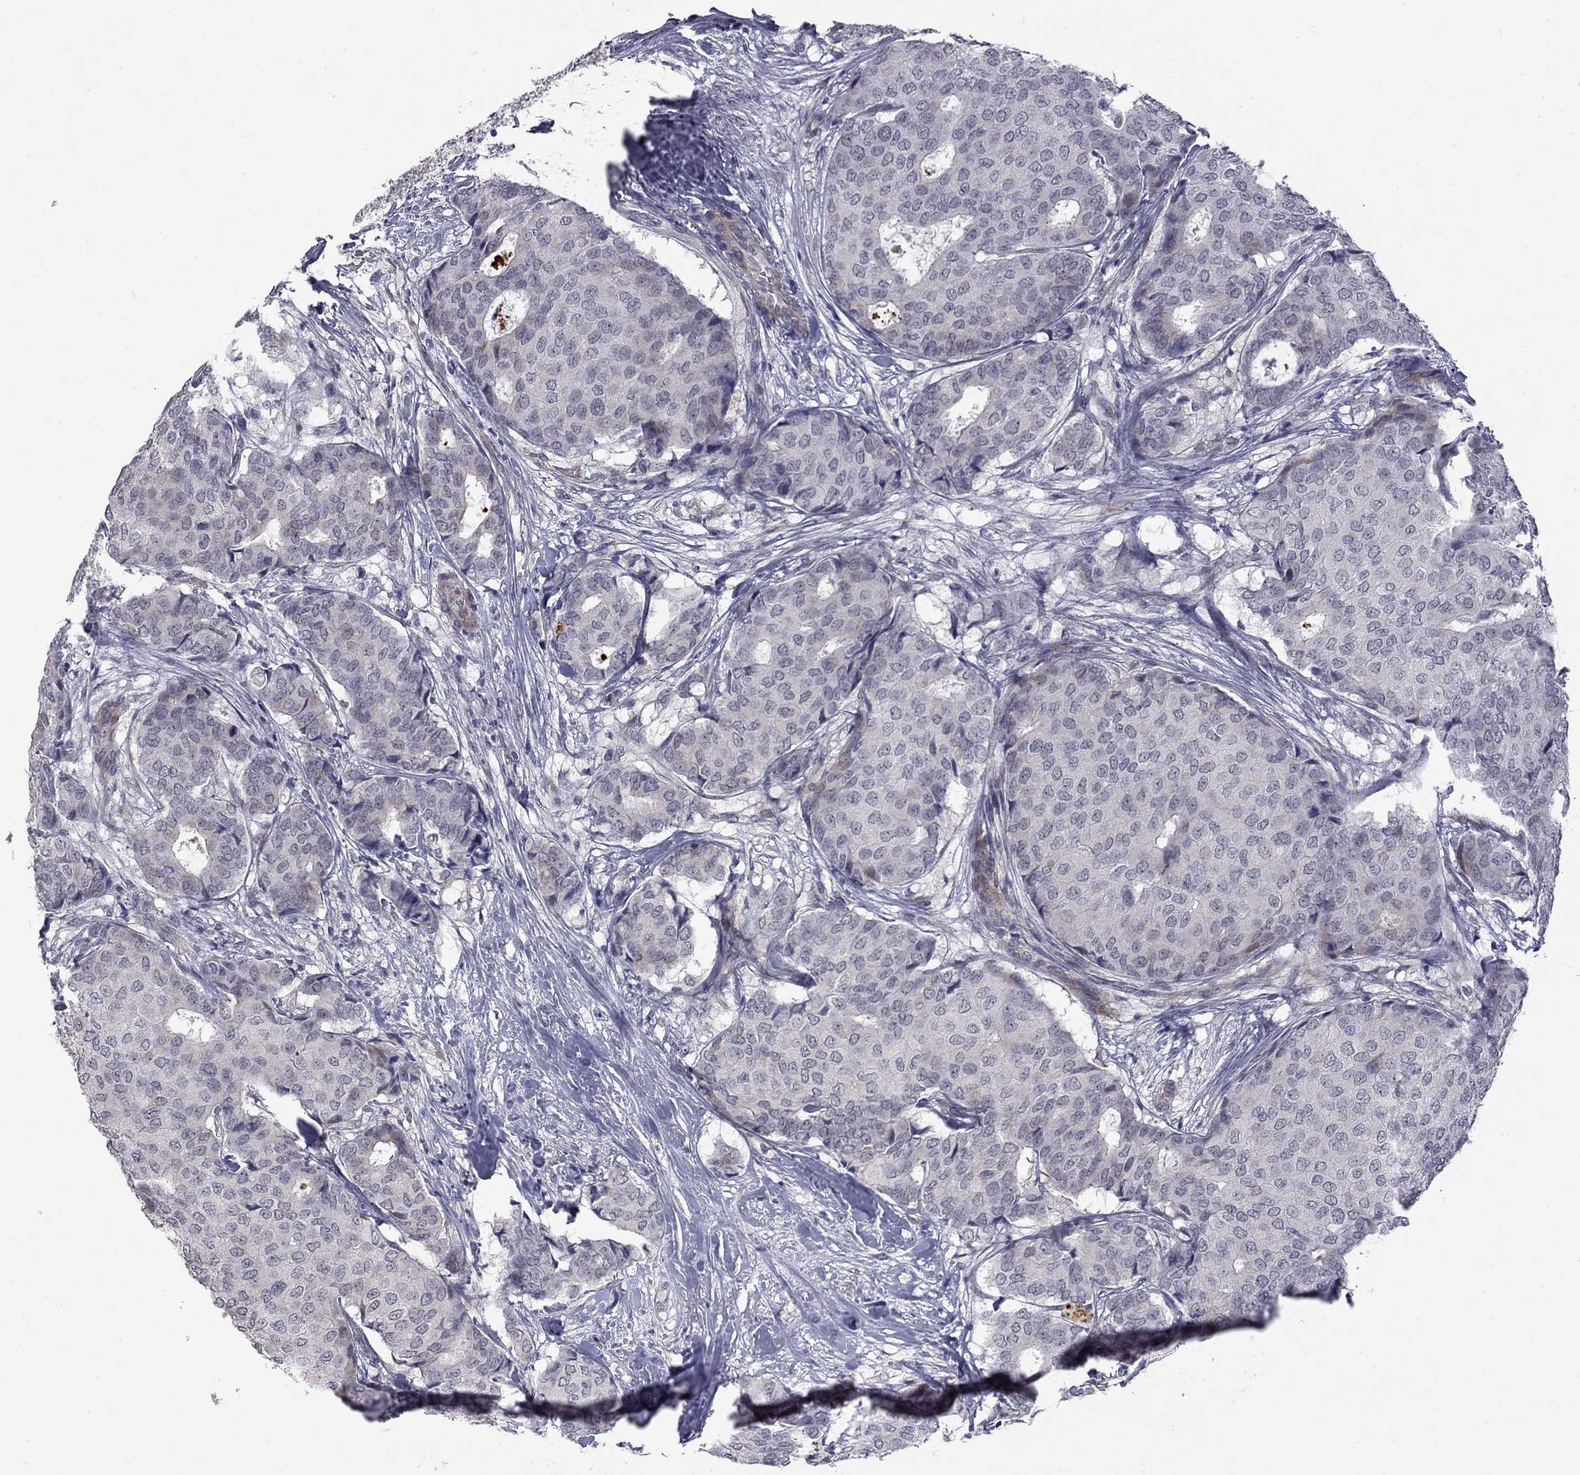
{"staining": {"intensity": "negative", "quantity": "none", "location": "none"}, "tissue": "breast cancer", "cell_type": "Tumor cells", "image_type": "cancer", "snomed": [{"axis": "morphology", "description": "Duct carcinoma"}, {"axis": "topography", "description": "Breast"}], "caption": "High magnification brightfield microscopy of breast infiltrating ductal carcinoma stained with DAB (brown) and counterstained with hematoxylin (blue): tumor cells show no significant staining. (Brightfield microscopy of DAB immunohistochemistry (IHC) at high magnification).", "gene": "GSG1L", "patient": {"sex": "female", "age": 75}}